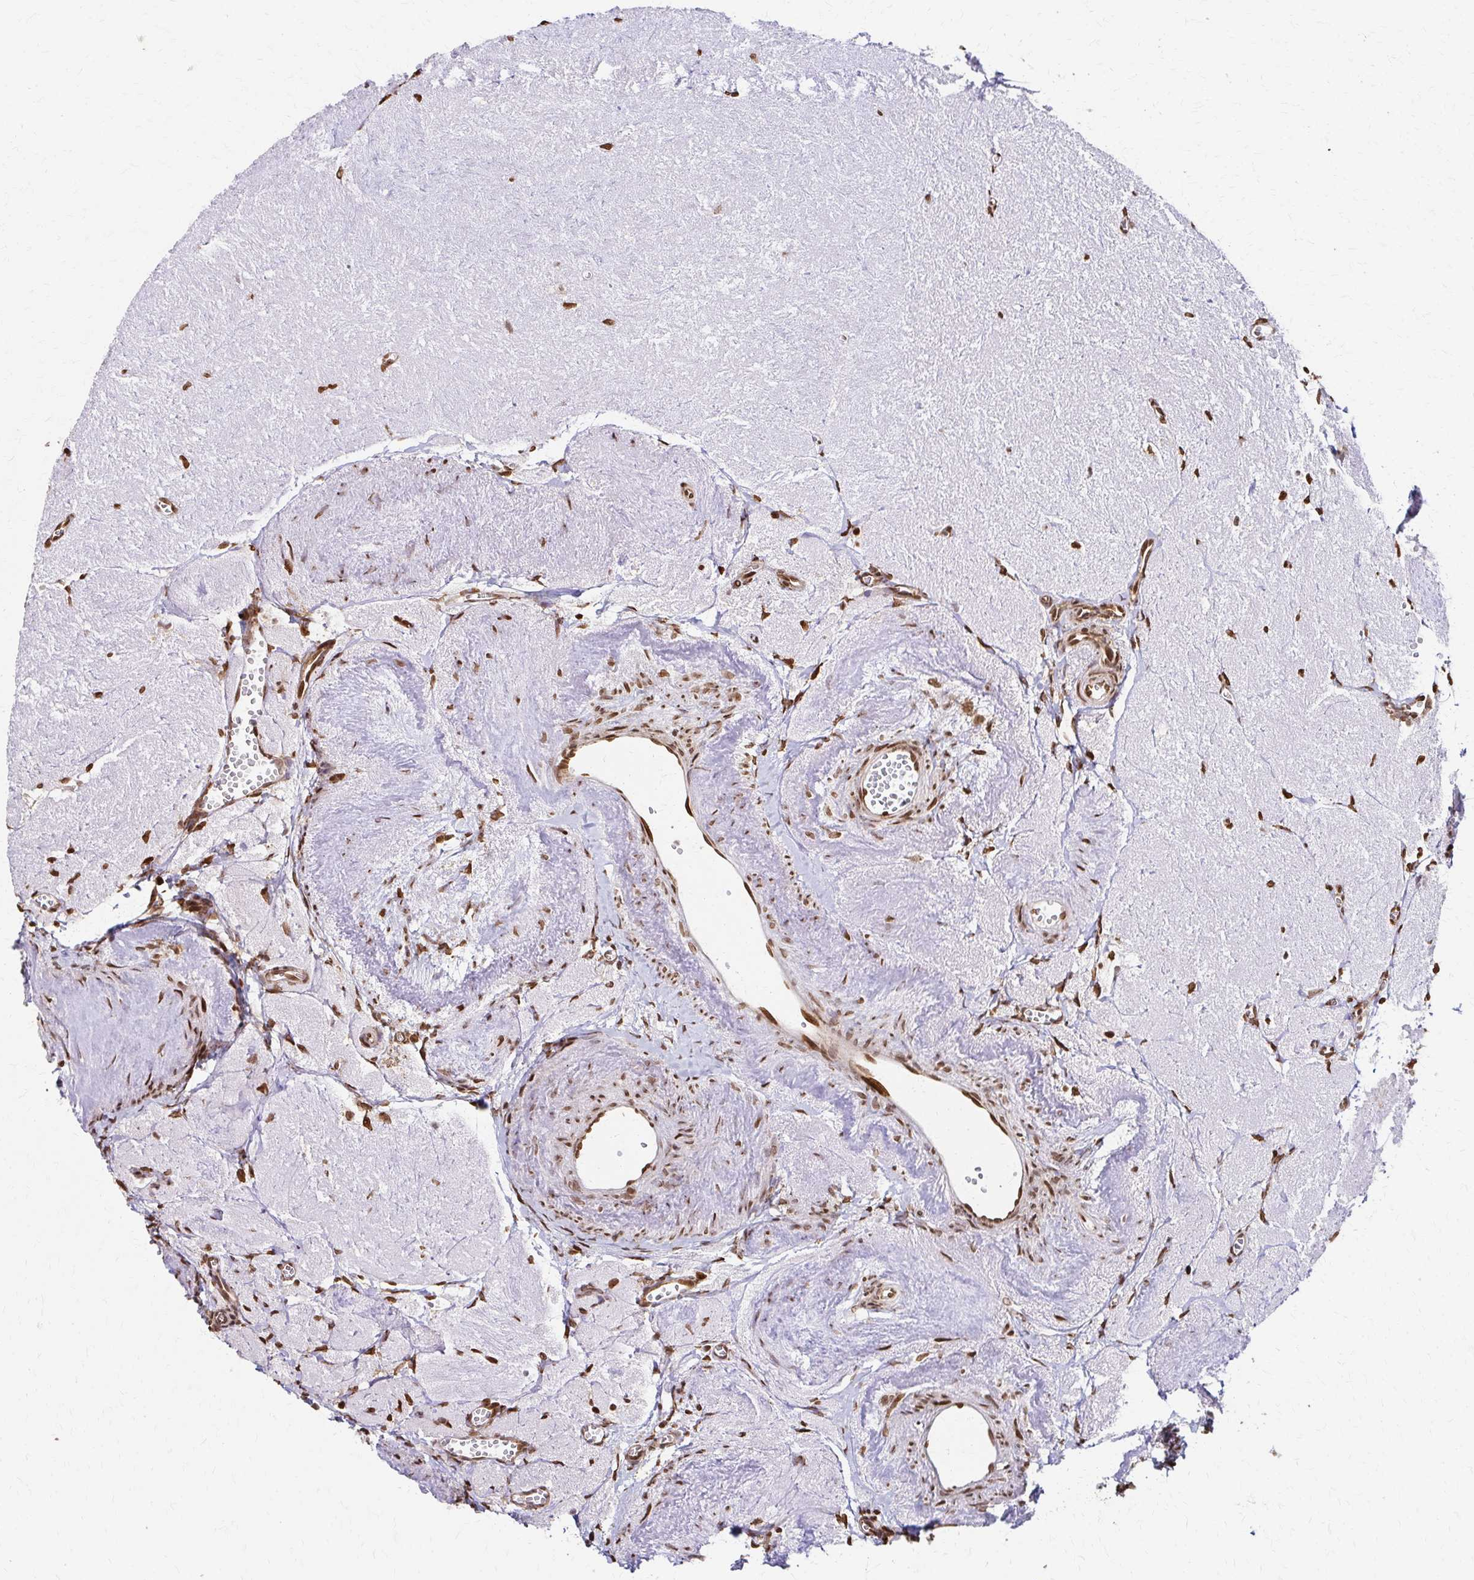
{"staining": {"intensity": "moderate", "quantity": ">75%", "location": "cytoplasmic/membranous,nuclear"}, "tissue": "ovary", "cell_type": "Follicle cells", "image_type": "normal", "snomed": [{"axis": "morphology", "description": "Normal tissue, NOS"}, {"axis": "topography", "description": "Ovary"}], "caption": "Immunohistochemistry of unremarkable ovary exhibits medium levels of moderate cytoplasmic/membranous,nuclear expression in approximately >75% of follicle cells.", "gene": "PSMD7", "patient": {"sex": "female", "age": 41}}